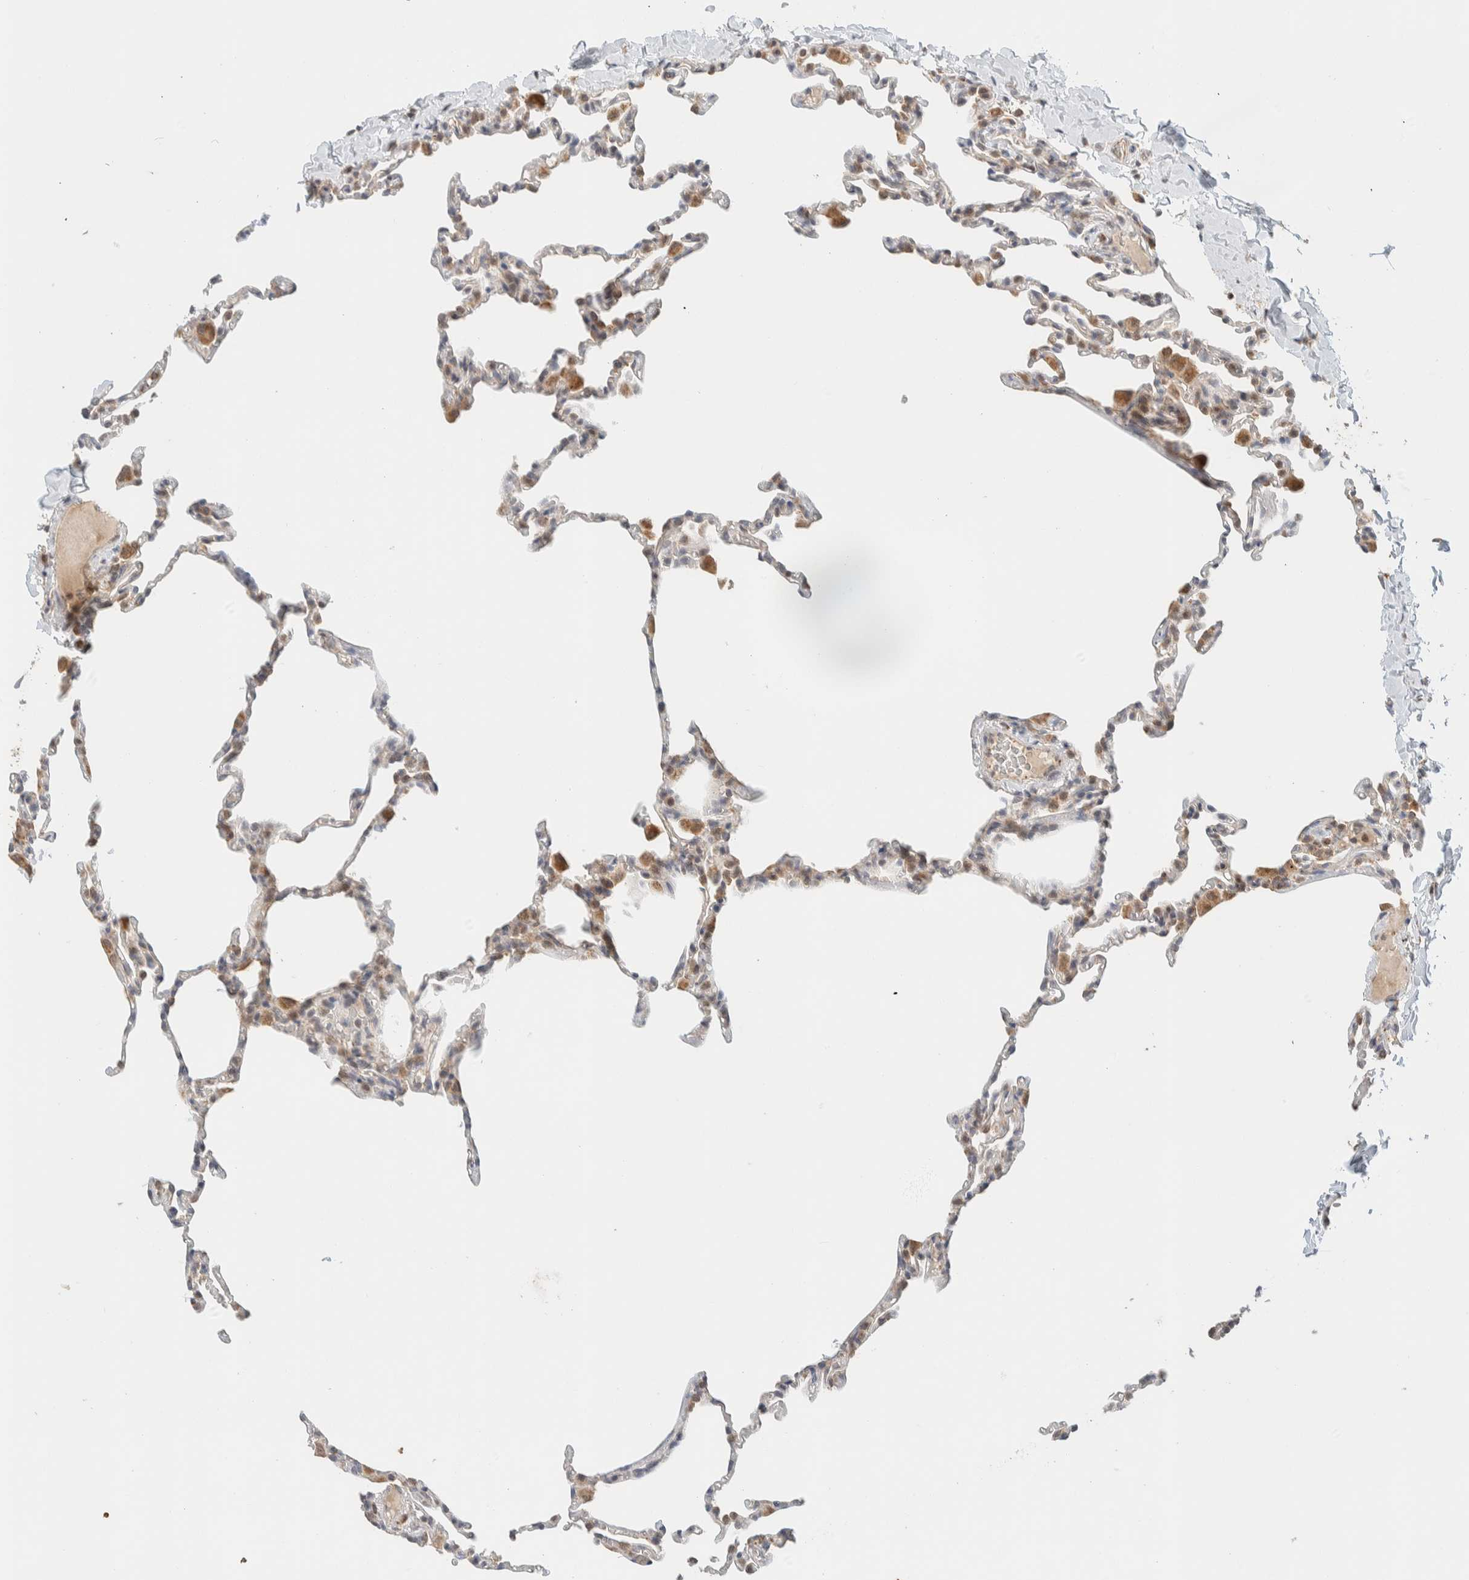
{"staining": {"intensity": "moderate", "quantity": "<25%", "location": "cytoplasmic/membranous"}, "tissue": "lung", "cell_type": "Alveolar cells", "image_type": "normal", "snomed": [{"axis": "morphology", "description": "Normal tissue, NOS"}, {"axis": "topography", "description": "Lung"}], "caption": "Immunohistochemistry of benign lung shows low levels of moderate cytoplasmic/membranous positivity in approximately <25% of alveolar cells.", "gene": "MRPL41", "patient": {"sex": "male", "age": 20}}